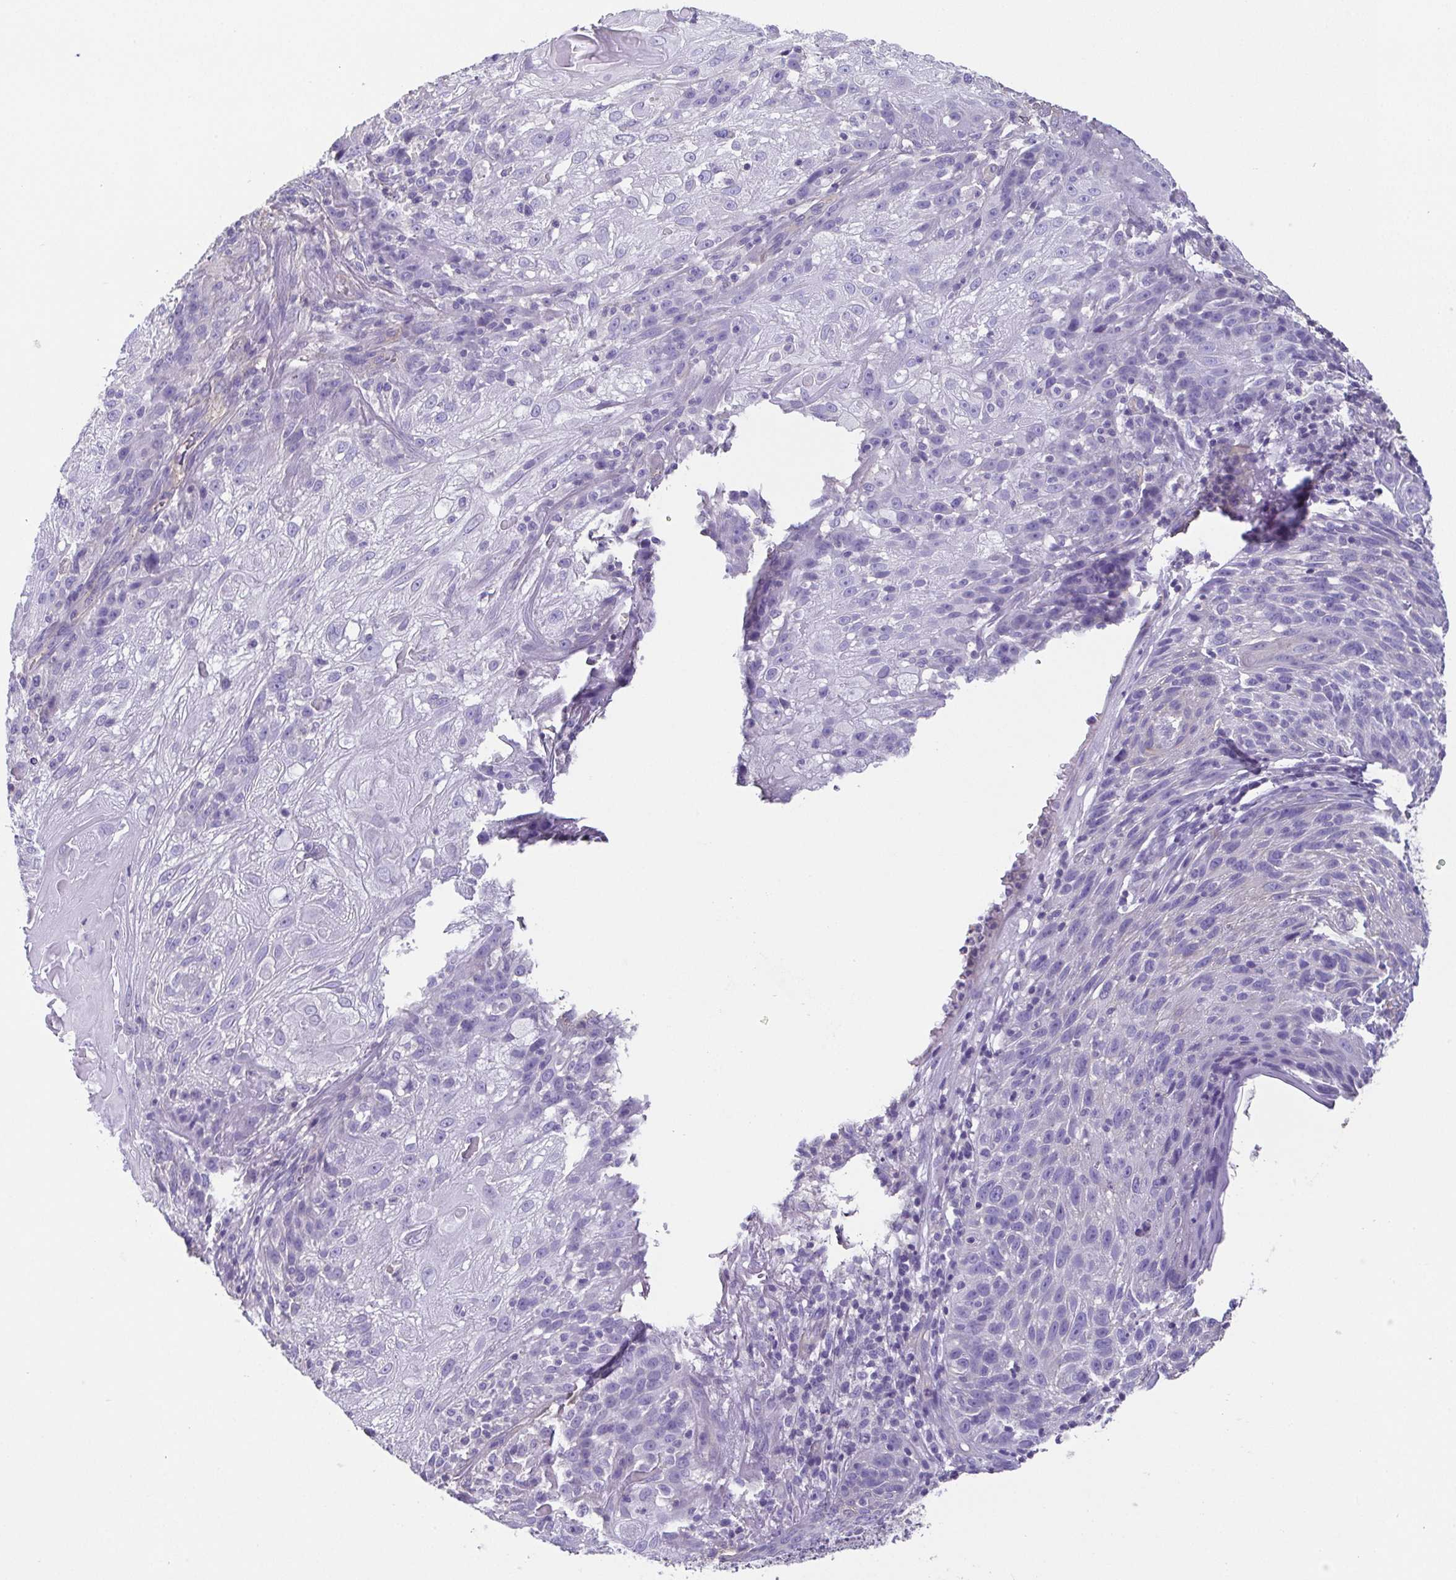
{"staining": {"intensity": "negative", "quantity": "none", "location": "none"}, "tissue": "skin cancer", "cell_type": "Tumor cells", "image_type": "cancer", "snomed": [{"axis": "morphology", "description": "Normal tissue, NOS"}, {"axis": "morphology", "description": "Squamous cell carcinoma, NOS"}, {"axis": "topography", "description": "Skin"}], "caption": "This is an IHC micrograph of human skin squamous cell carcinoma. There is no staining in tumor cells.", "gene": "MYL6", "patient": {"sex": "female", "age": 83}}